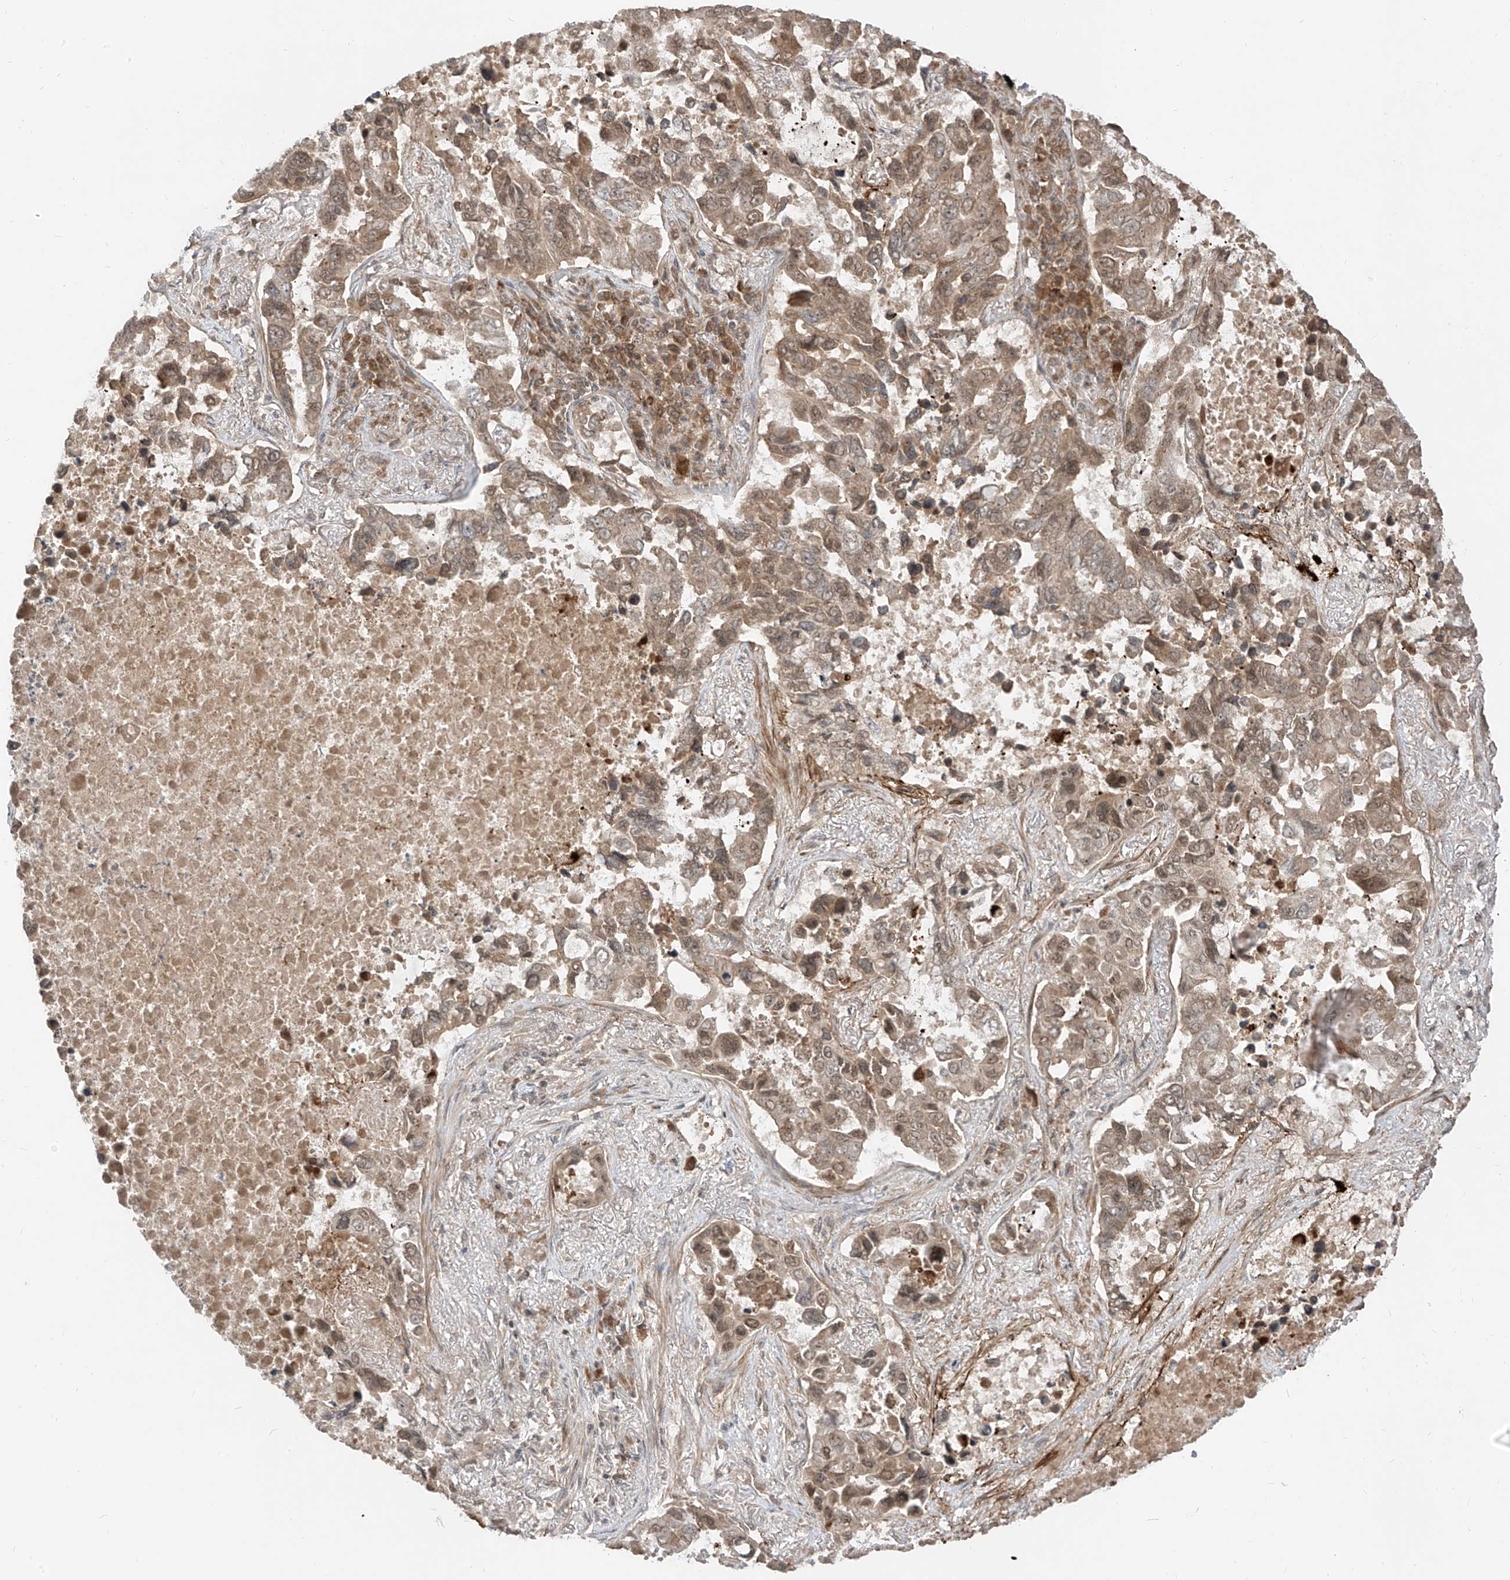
{"staining": {"intensity": "moderate", "quantity": ">75%", "location": "cytoplasmic/membranous,nuclear"}, "tissue": "lung cancer", "cell_type": "Tumor cells", "image_type": "cancer", "snomed": [{"axis": "morphology", "description": "Adenocarcinoma, NOS"}, {"axis": "topography", "description": "Lung"}], "caption": "Lung cancer stained for a protein exhibits moderate cytoplasmic/membranous and nuclear positivity in tumor cells.", "gene": "LCOR", "patient": {"sex": "male", "age": 64}}